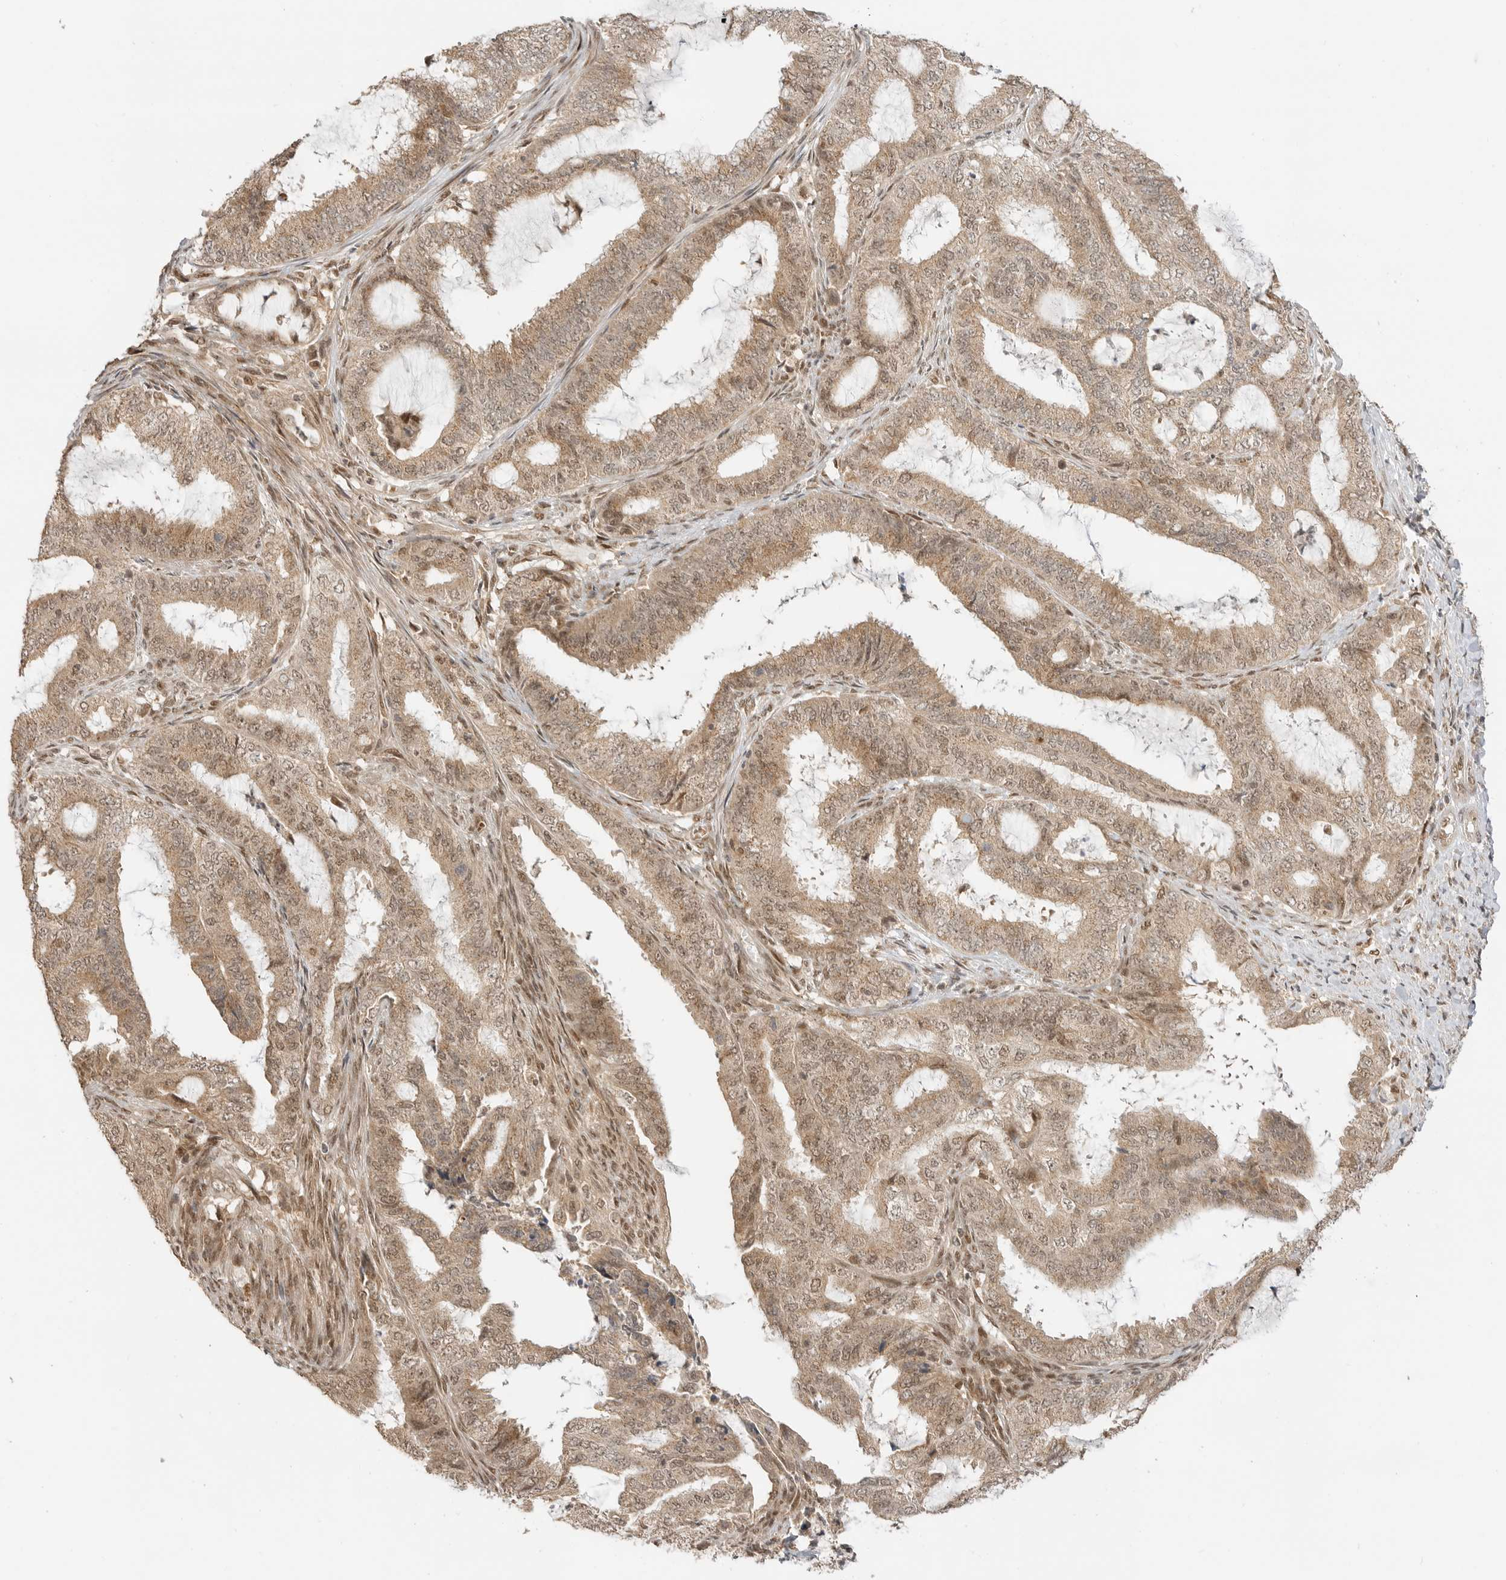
{"staining": {"intensity": "moderate", "quantity": ">75%", "location": "cytoplasmic/membranous,nuclear"}, "tissue": "endometrial cancer", "cell_type": "Tumor cells", "image_type": "cancer", "snomed": [{"axis": "morphology", "description": "Adenocarcinoma, NOS"}, {"axis": "topography", "description": "Endometrium"}], "caption": "Endometrial adenocarcinoma stained with DAB immunohistochemistry (IHC) displays medium levels of moderate cytoplasmic/membranous and nuclear staining in about >75% of tumor cells.", "gene": "ALKAL1", "patient": {"sex": "female", "age": 51}}